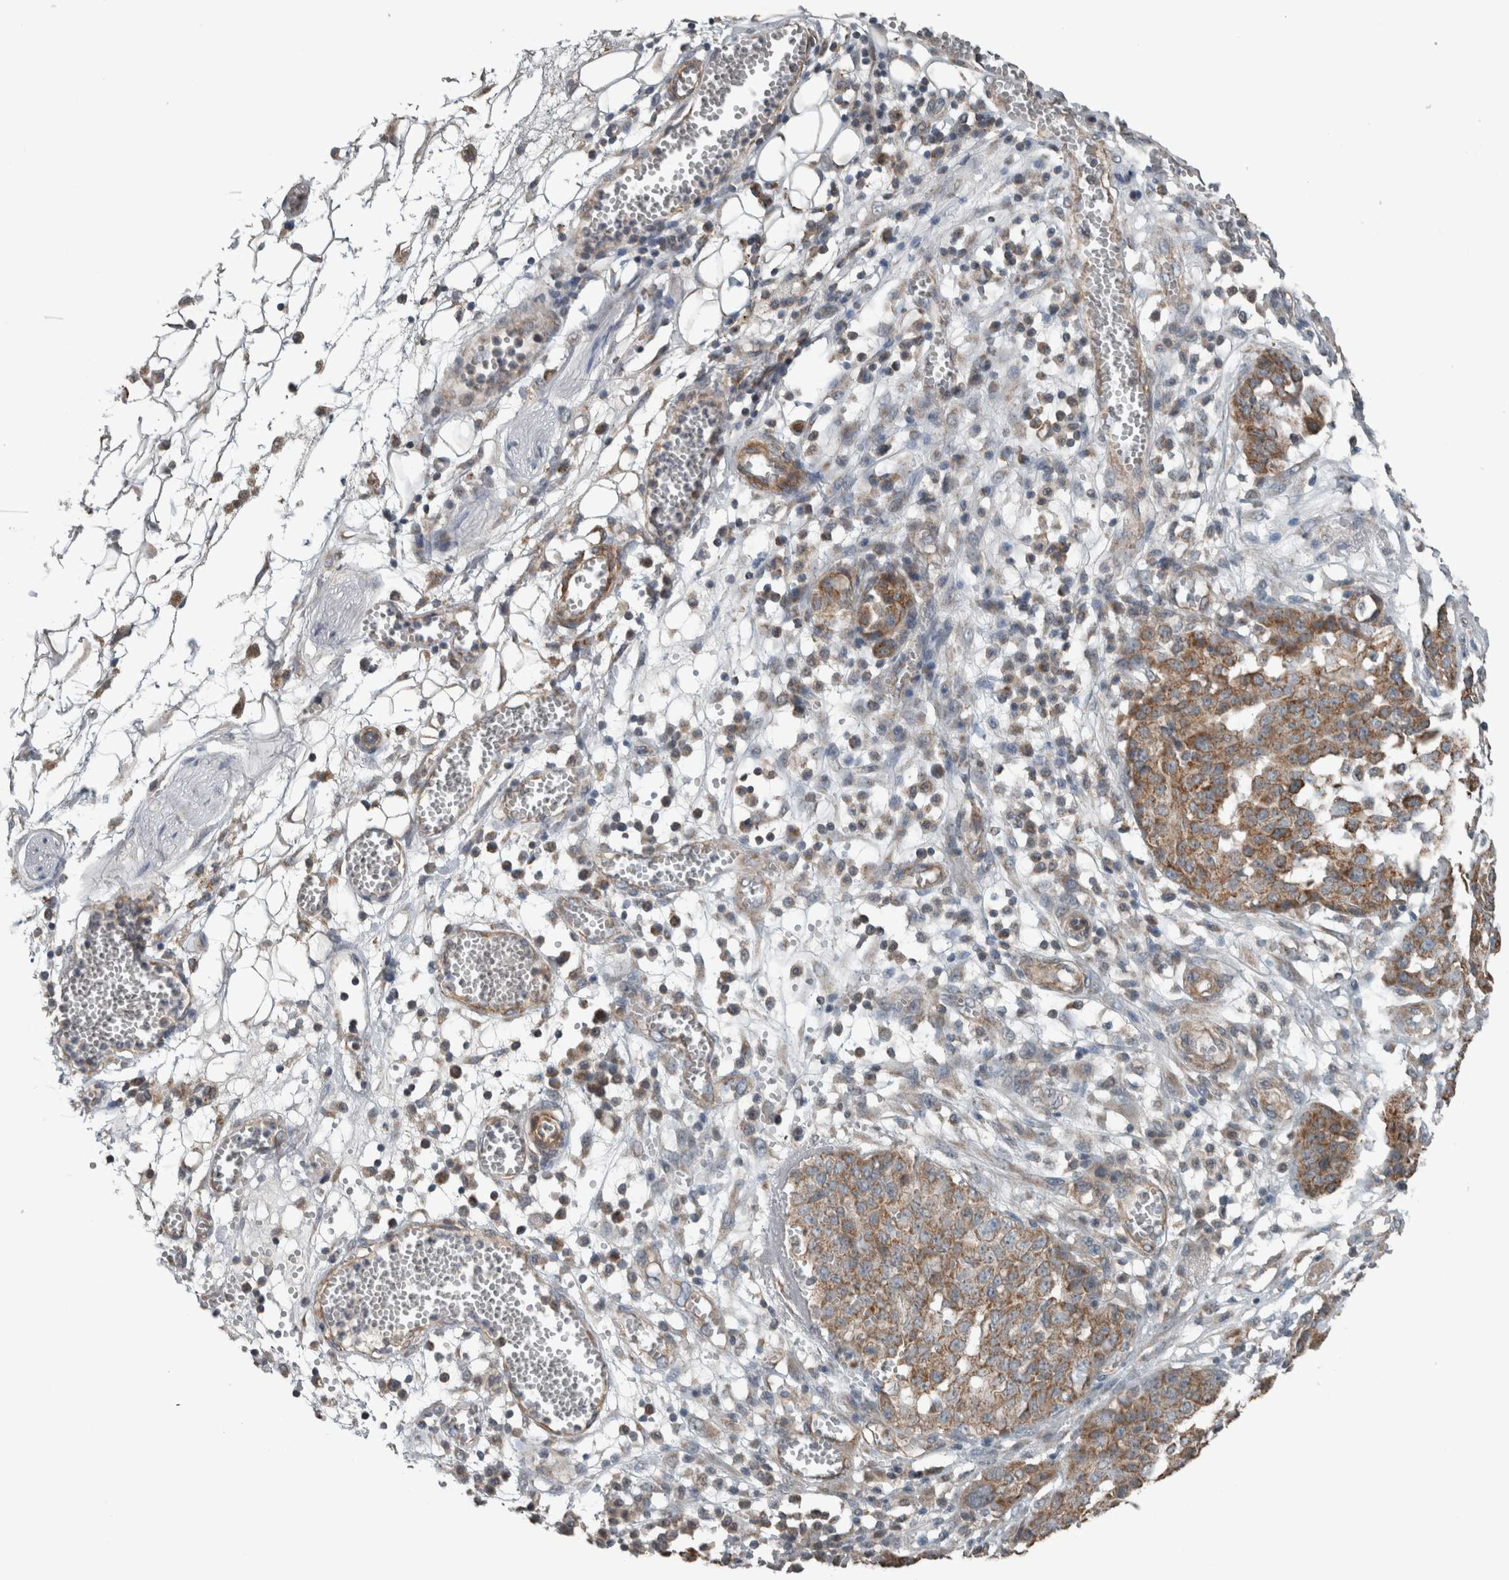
{"staining": {"intensity": "moderate", "quantity": ">75%", "location": "cytoplasmic/membranous"}, "tissue": "ovarian cancer", "cell_type": "Tumor cells", "image_type": "cancer", "snomed": [{"axis": "morphology", "description": "Cystadenocarcinoma, serous, NOS"}, {"axis": "topography", "description": "Soft tissue"}, {"axis": "topography", "description": "Ovary"}], "caption": "Immunohistochemistry staining of ovarian serous cystadenocarcinoma, which reveals medium levels of moderate cytoplasmic/membranous positivity in about >75% of tumor cells indicating moderate cytoplasmic/membranous protein staining. The staining was performed using DAB (brown) for protein detection and nuclei were counterstained in hematoxylin (blue).", "gene": "ARMC1", "patient": {"sex": "female", "age": 57}}